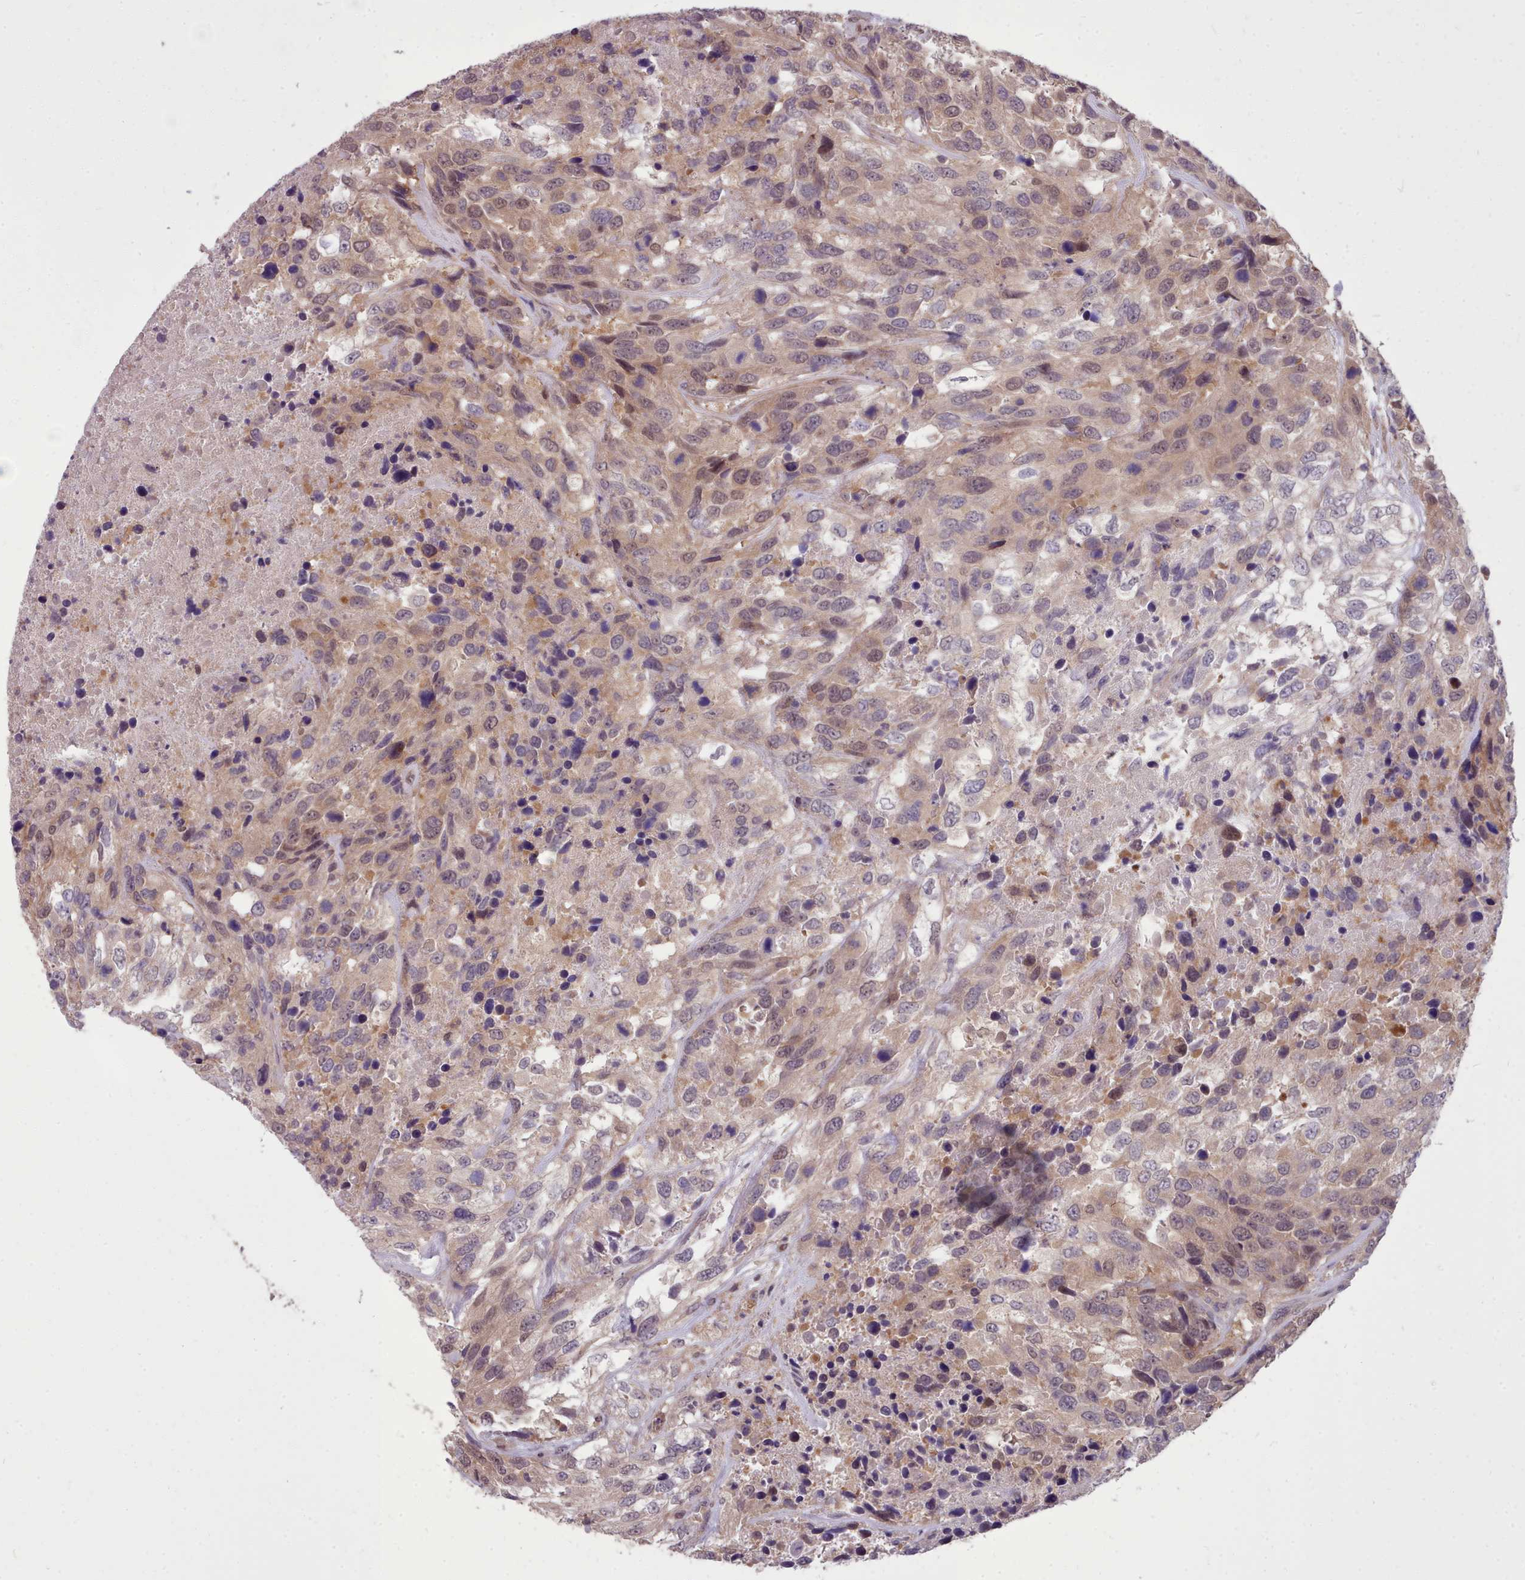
{"staining": {"intensity": "weak", "quantity": "<25%", "location": "nuclear"}, "tissue": "urothelial cancer", "cell_type": "Tumor cells", "image_type": "cancer", "snomed": [{"axis": "morphology", "description": "Urothelial carcinoma, High grade"}, {"axis": "topography", "description": "Urinary bladder"}], "caption": "There is no significant staining in tumor cells of urothelial carcinoma (high-grade).", "gene": "AHCY", "patient": {"sex": "female", "age": 70}}